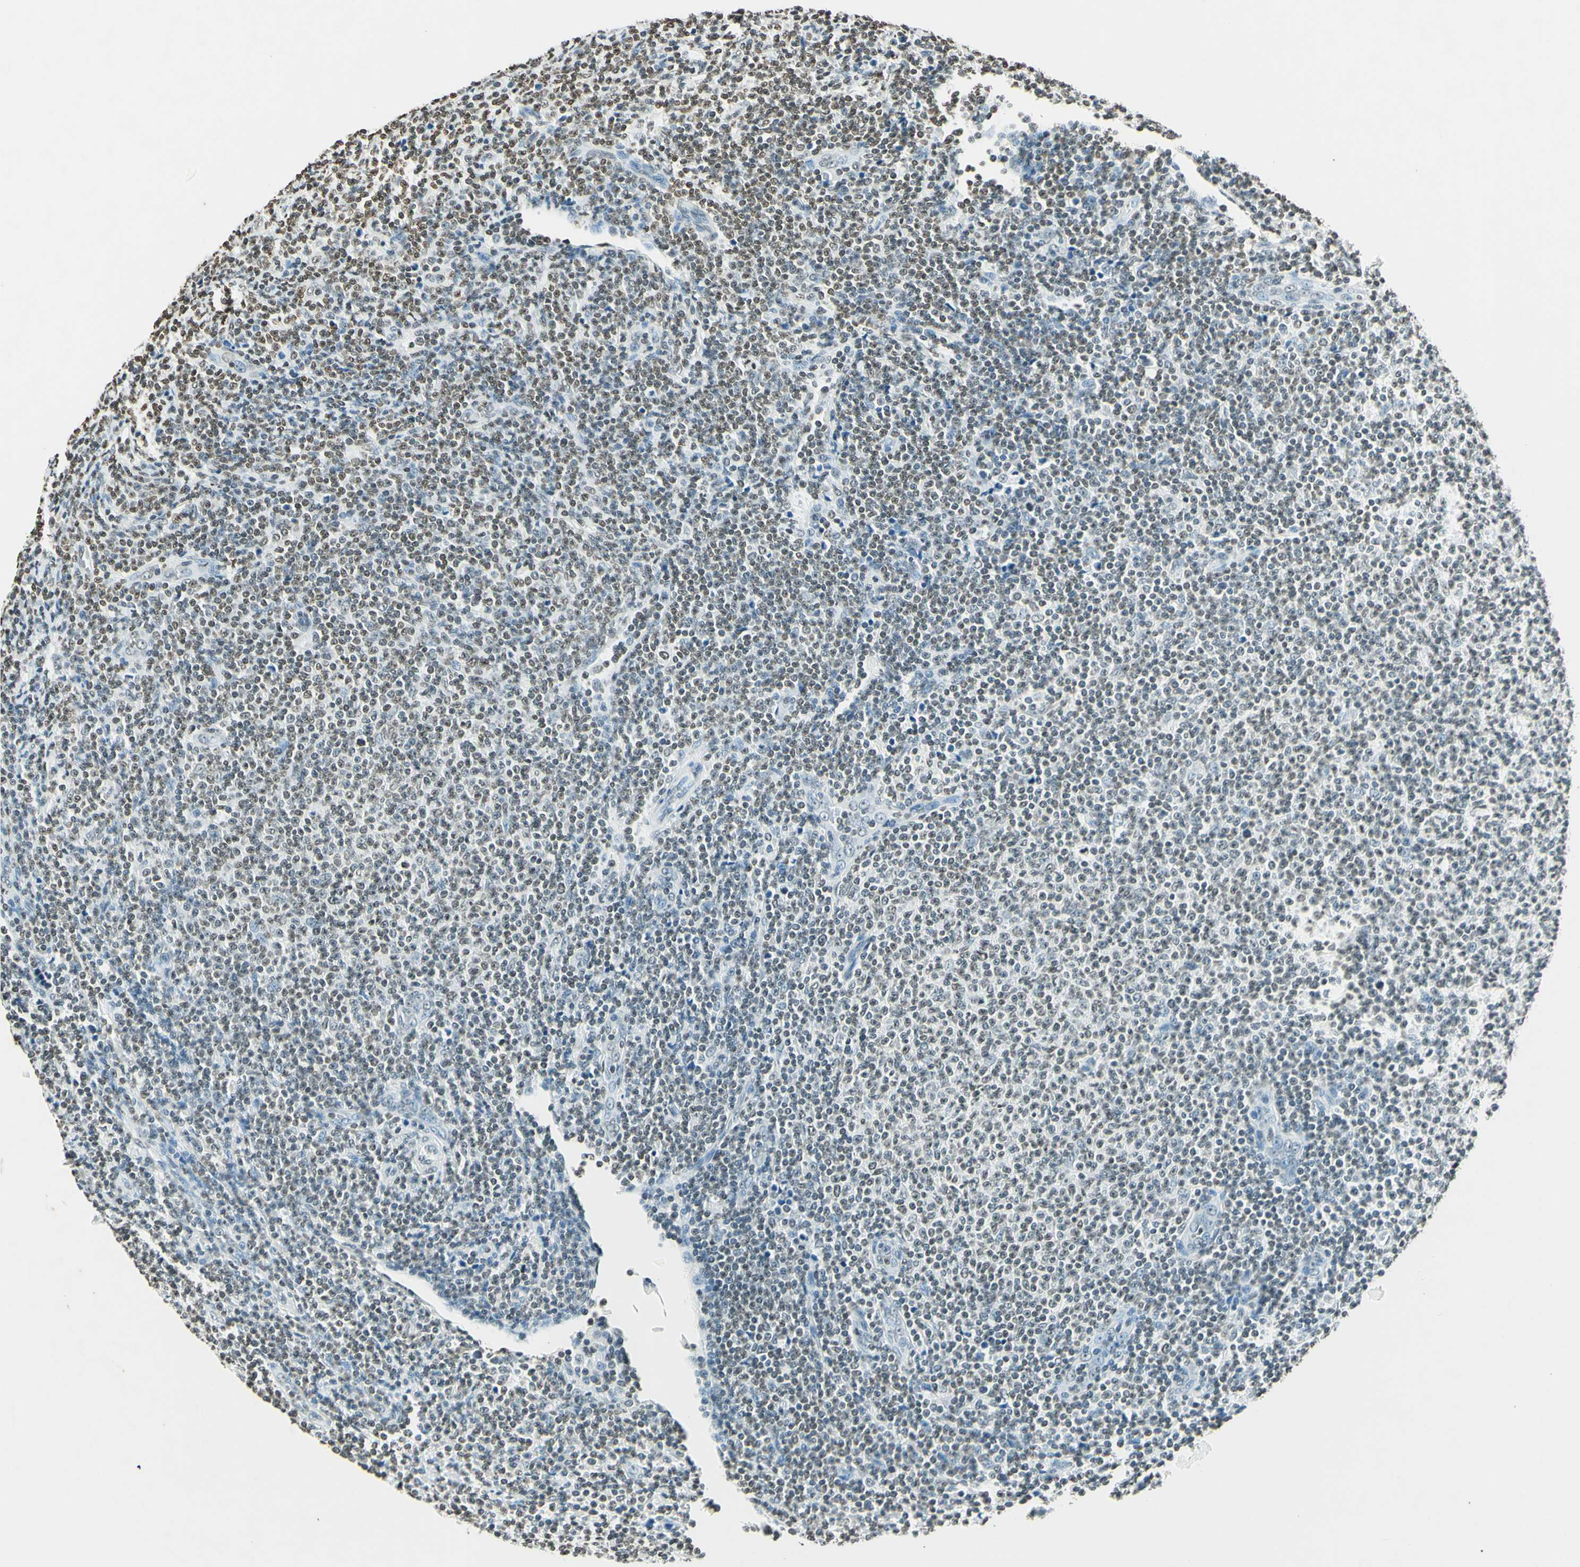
{"staining": {"intensity": "weak", "quantity": "25%-75%", "location": "nuclear"}, "tissue": "lymphoma", "cell_type": "Tumor cells", "image_type": "cancer", "snomed": [{"axis": "morphology", "description": "Malignant lymphoma, non-Hodgkin's type, Low grade"}, {"axis": "topography", "description": "Lymph node"}], "caption": "Lymphoma was stained to show a protein in brown. There is low levels of weak nuclear positivity in about 25%-75% of tumor cells.", "gene": "MSH2", "patient": {"sex": "male", "age": 66}}